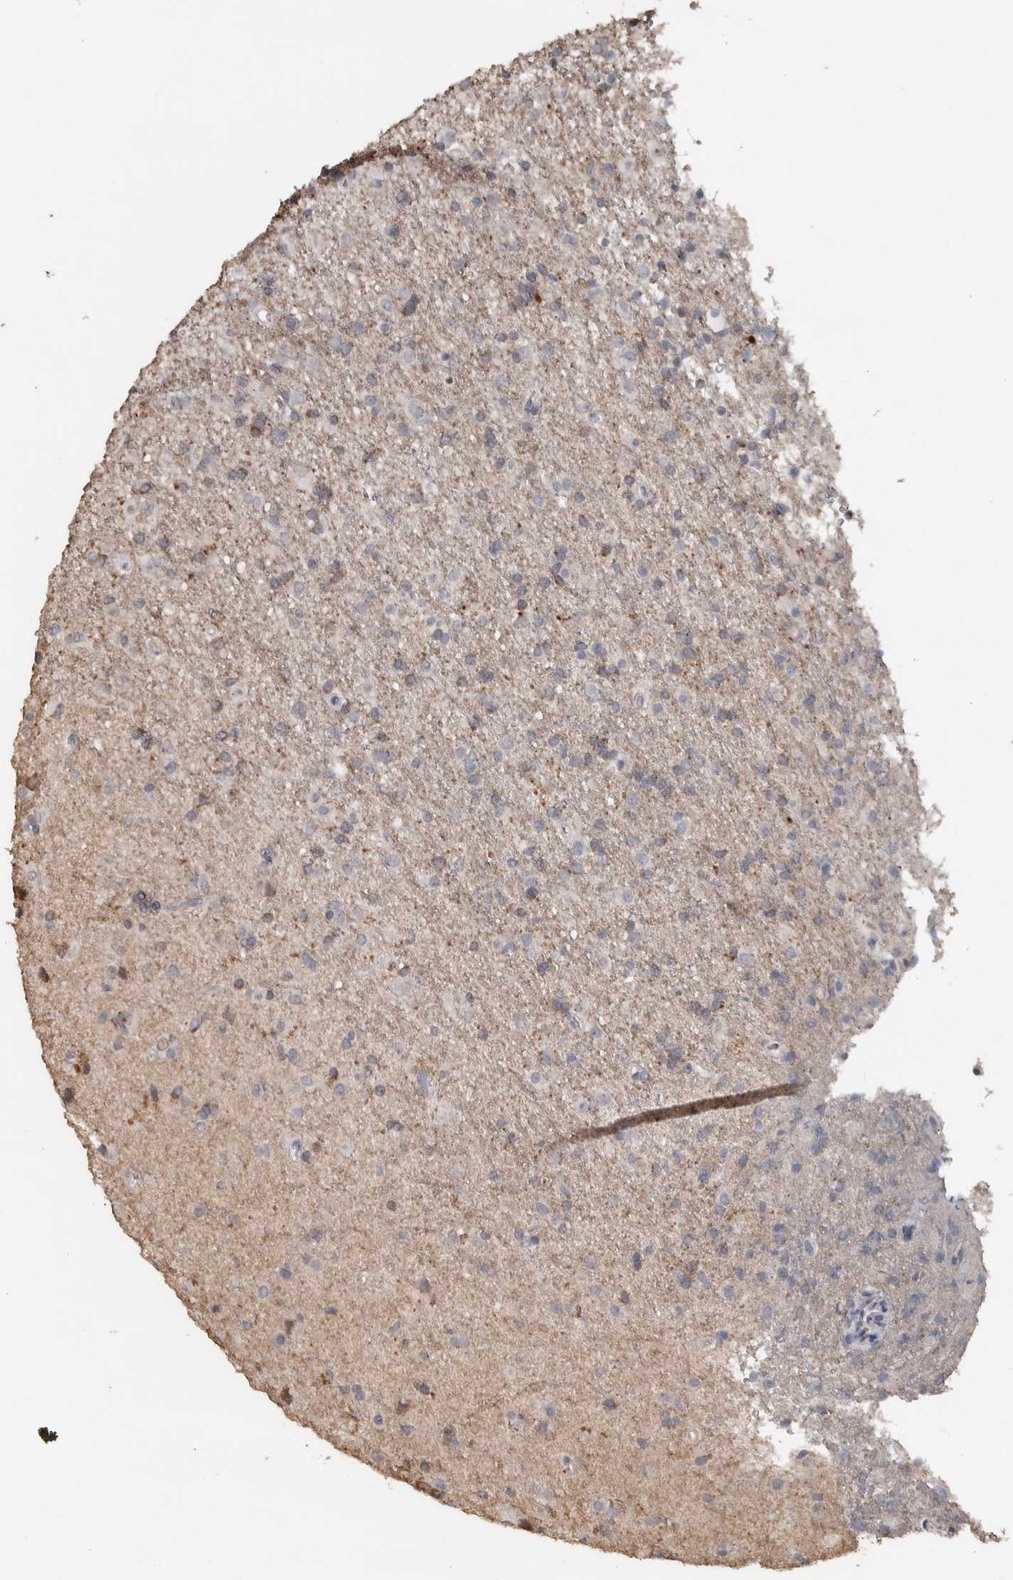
{"staining": {"intensity": "weak", "quantity": "<25%", "location": "cytoplasmic/membranous"}, "tissue": "glioma", "cell_type": "Tumor cells", "image_type": "cancer", "snomed": [{"axis": "morphology", "description": "Glioma, malignant, Low grade"}, {"axis": "topography", "description": "Brain"}], "caption": "This is a micrograph of immunohistochemistry (IHC) staining of low-grade glioma (malignant), which shows no expression in tumor cells.", "gene": "NECAB1", "patient": {"sex": "male", "age": 65}}